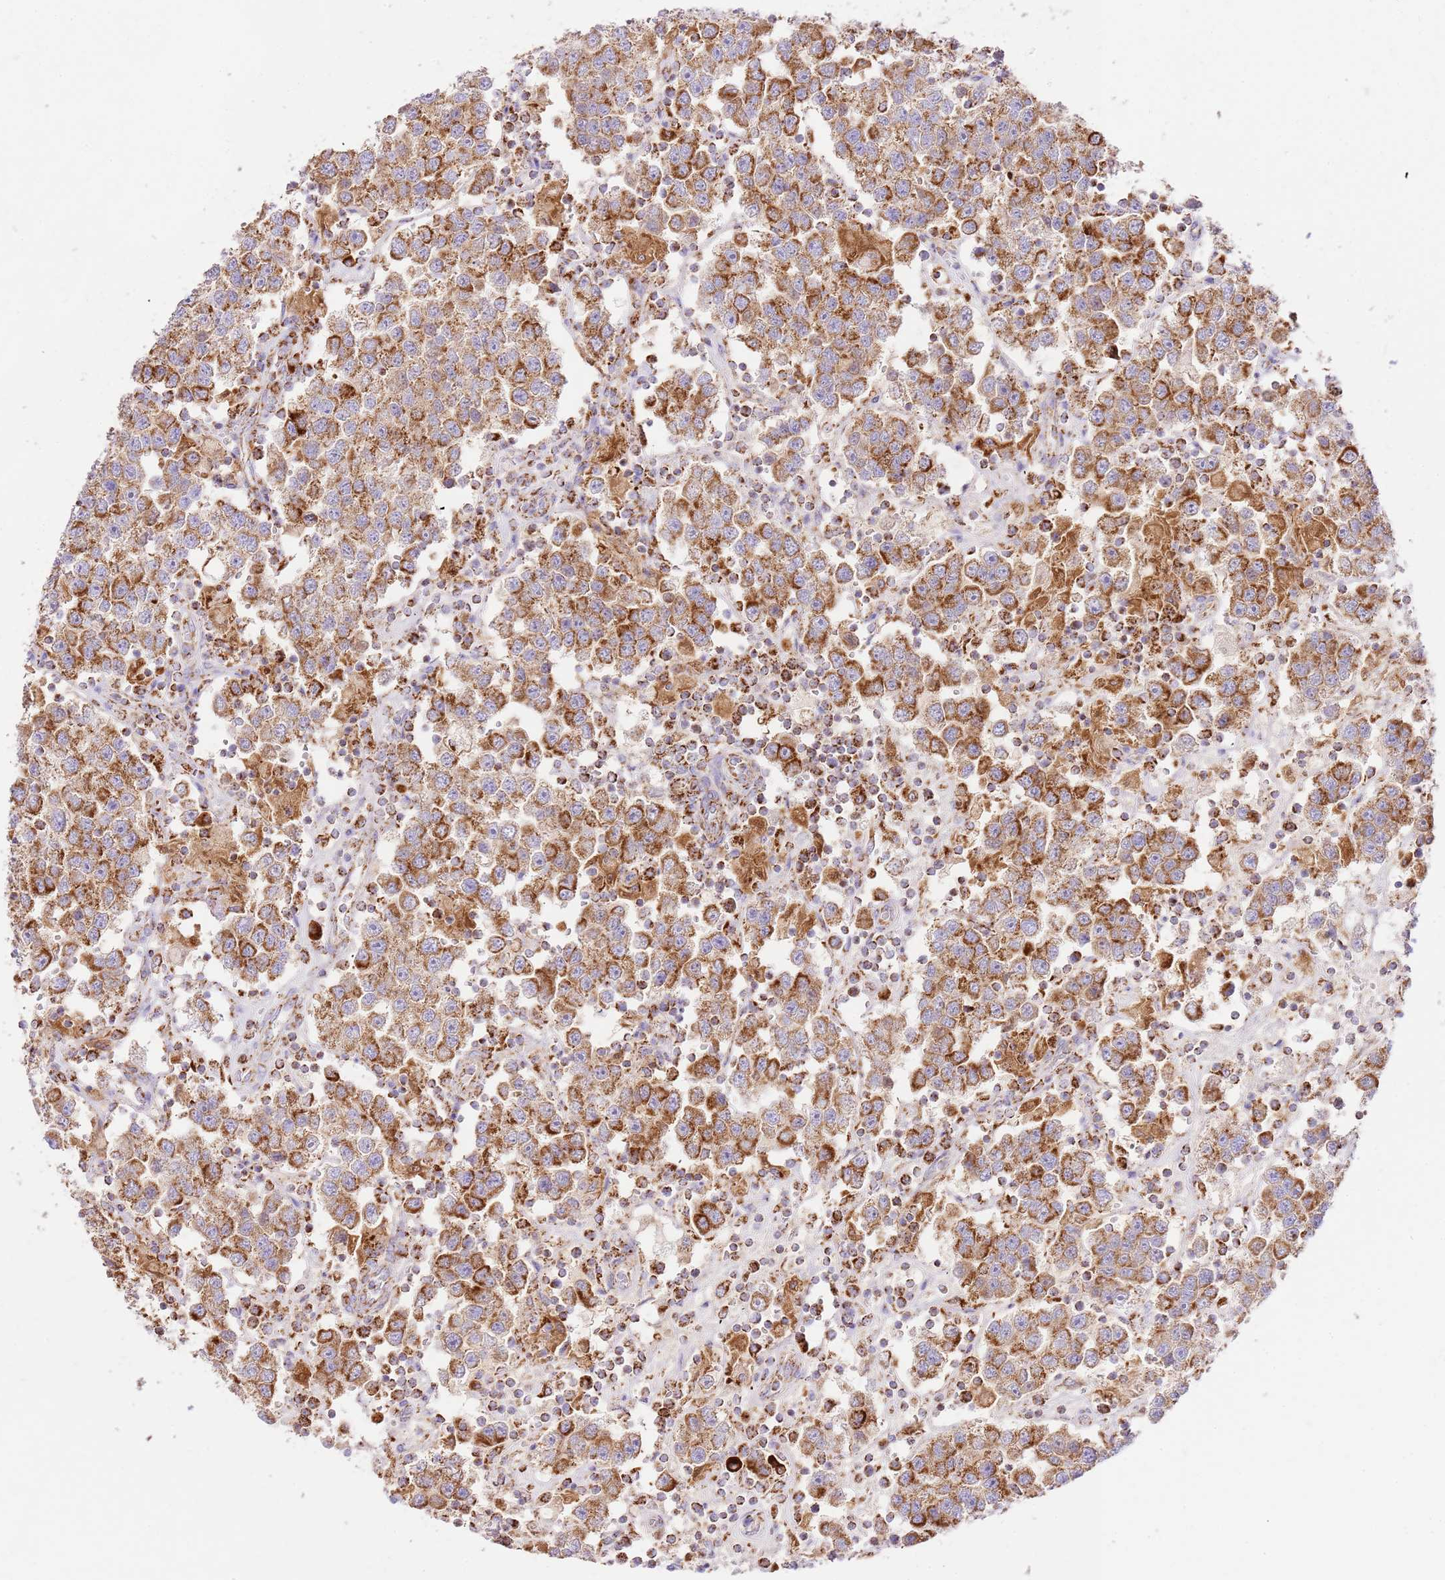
{"staining": {"intensity": "strong", "quantity": ">75%", "location": "cytoplasmic/membranous"}, "tissue": "testis cancer", "cell_type": "Tumor cells", "image_type": "cancer", "snomed": [{"axis": "morphology", "description": "Seminoma, NOS"}, {"axis": "topography", "description": "Testis"}], "caption": "This photomicrograph demonstrates seminoma (testis) stained with immunohistochemistry (IHC) to label a protein in brown. The cytoplasmic/membranous of tumor cells show strong positivity for the protein. Nuclei are counter-stained blue.", "gene": "ZBTB39", "patient": {"sex": "male", "age": 37}}